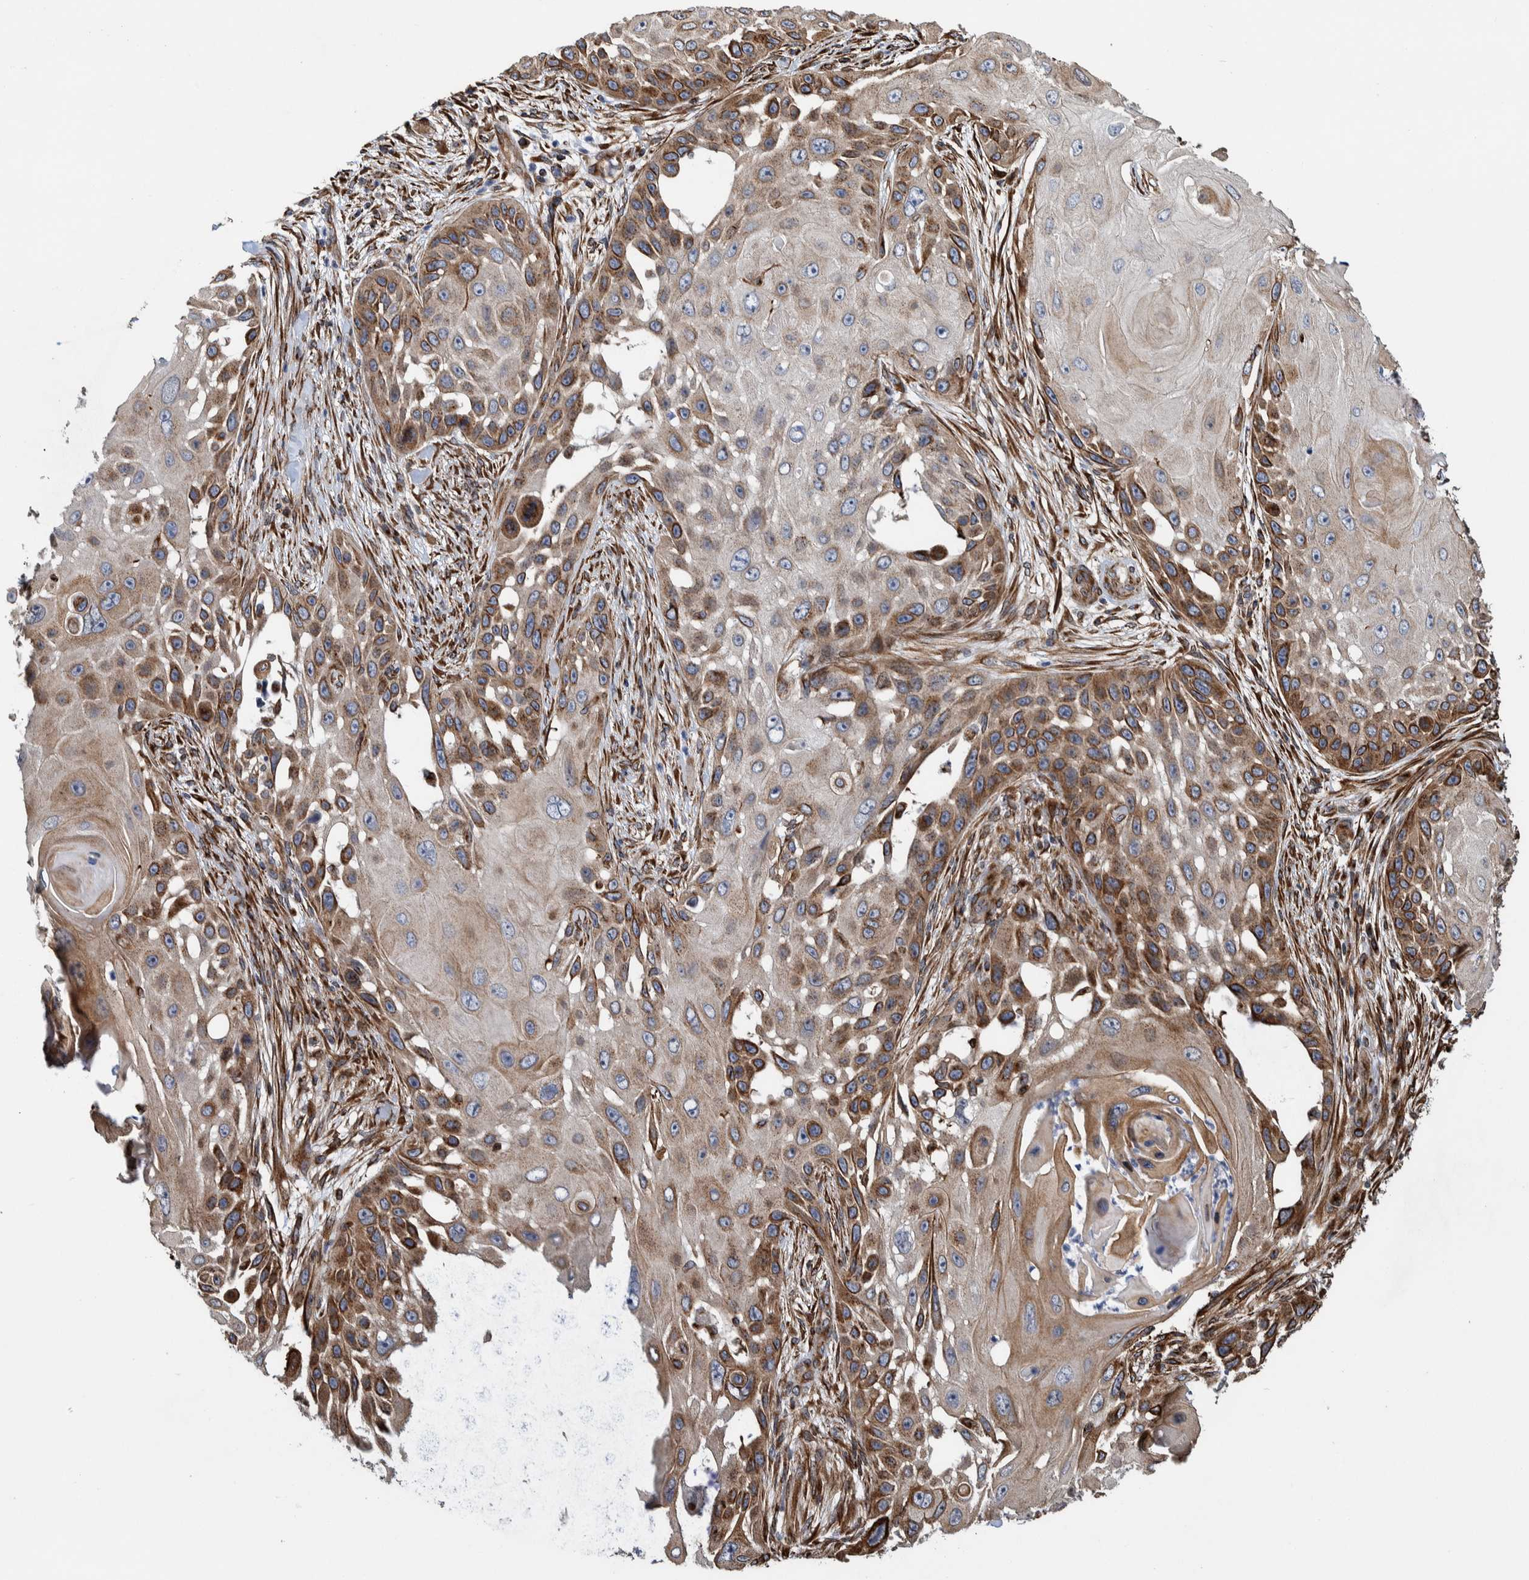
{"staining": {"intensity": "moderate", "quantity": ">75%", "location": "cytoplasmic/membranous"}, "tissue": "skin cancer", "cell_type": "Tumor cells", "image_type": "cancer", "snomed": [{"axis": "morphology", "description": "Squamous cell carcinoma, NOS"}, {"axis": "topography", "description": "Skin"}], "caption": "IHC (DAB) staining of human skin cancer (squamous cell carcinoma) demonstrates moderate cytoplasmic/membranous protein expression in about >75% of tumor cells. The staining is performed using DAB brown chromogen to label protein expression. The nuclei are counter-stained blue using hematoxylin.", "gene": "CCDC57", "patient": {"sex": "female", "age": 44}}